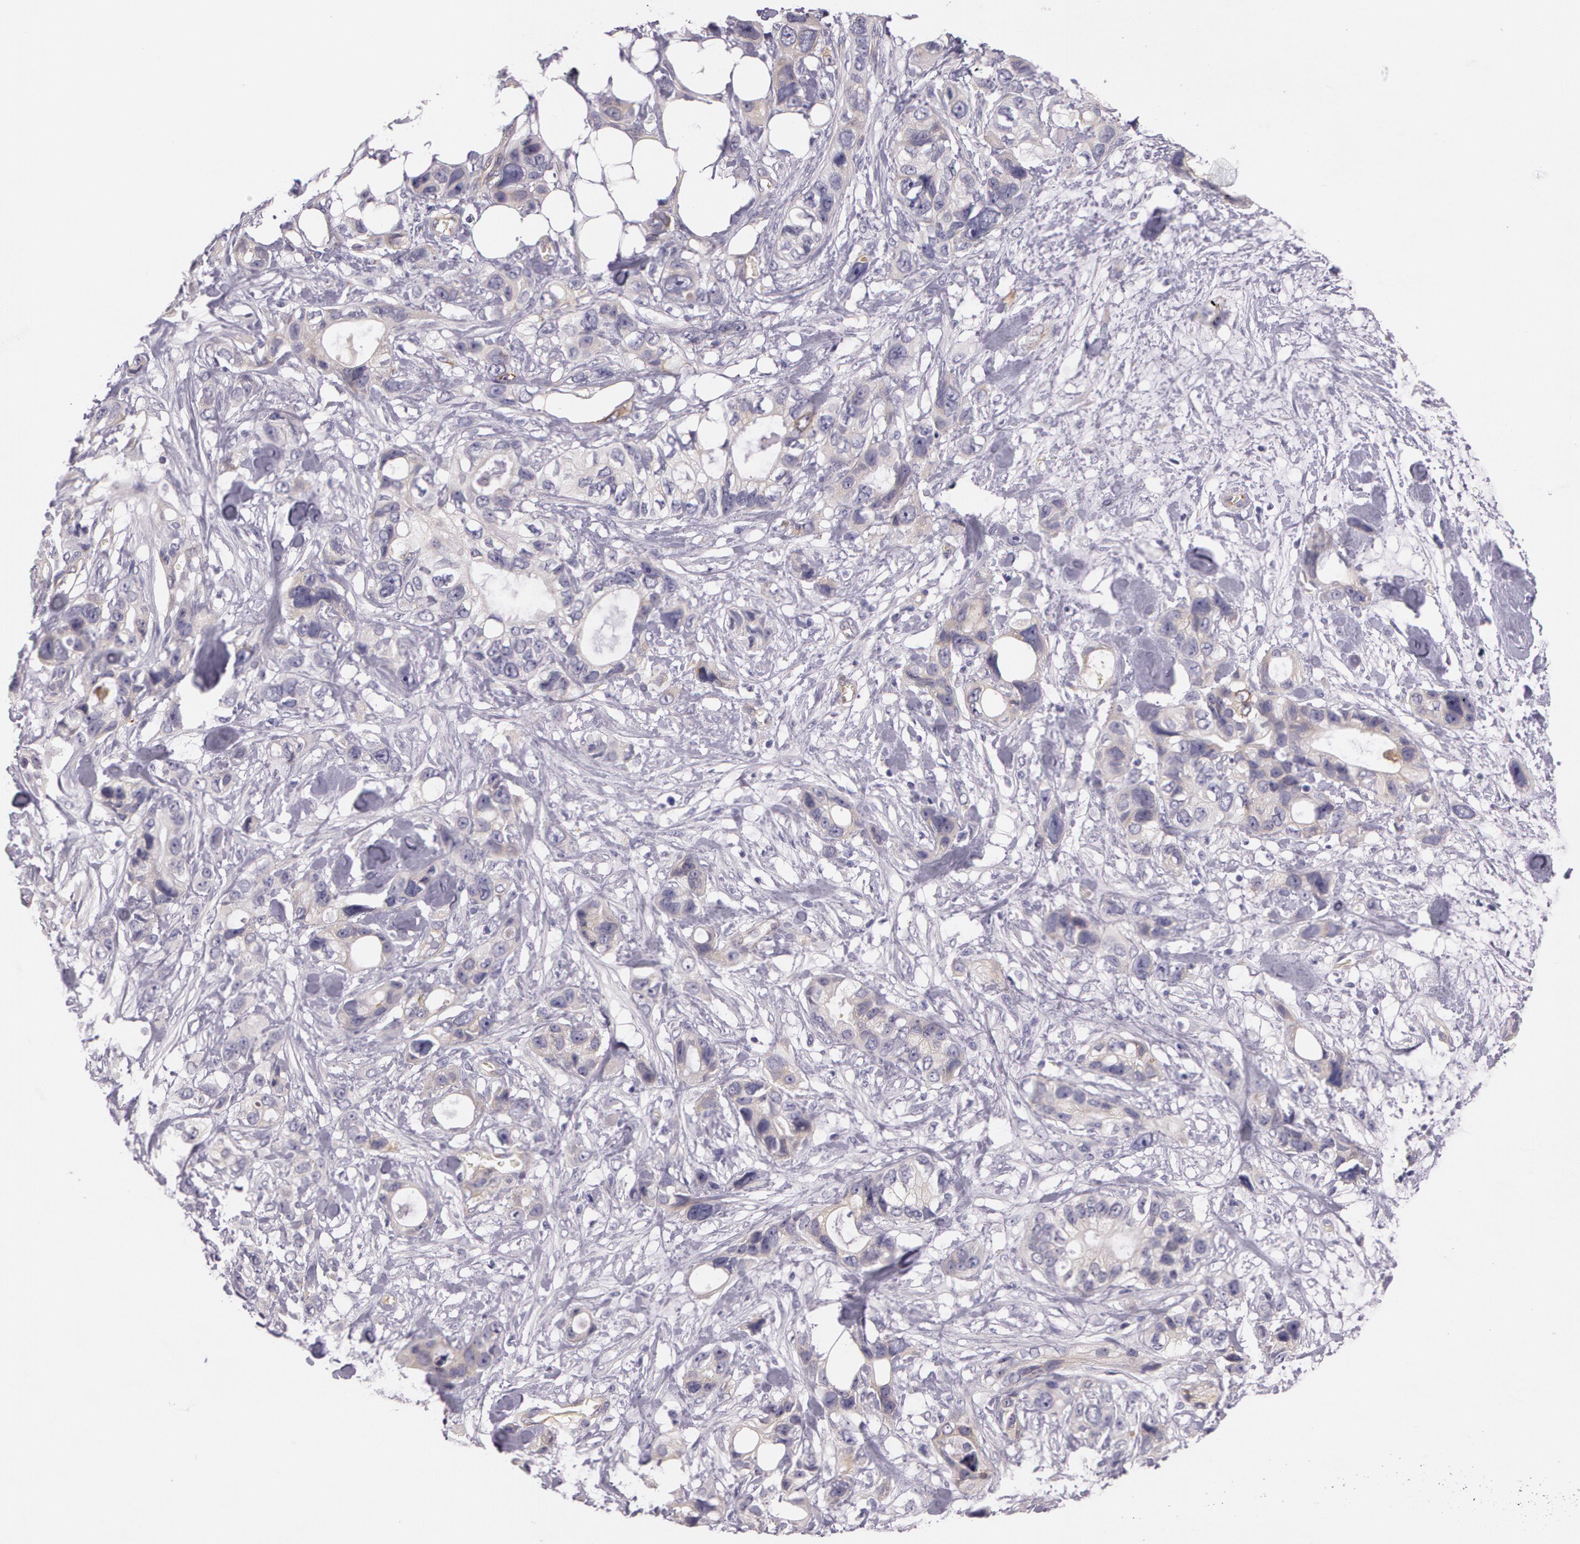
{"staining": {"intensity": "weak", "quantity": "<25%", "location": "cytoplasmic/membranous"}, "tissue": "stomach cancer", "cell_type": "Tumor cells", "image_type": "cancer", "snomed": [{"axis": "morphology", "description": "Adenocarcinoma, NOS"}, {"axis": "topography", "description": "Stomach, upper"}], "caption": "The histopathology image displays no staining of tumor cells in stomach adenocarcinoma.", "gene": "APP", "patient": {"sex": "male", "age": 47}}